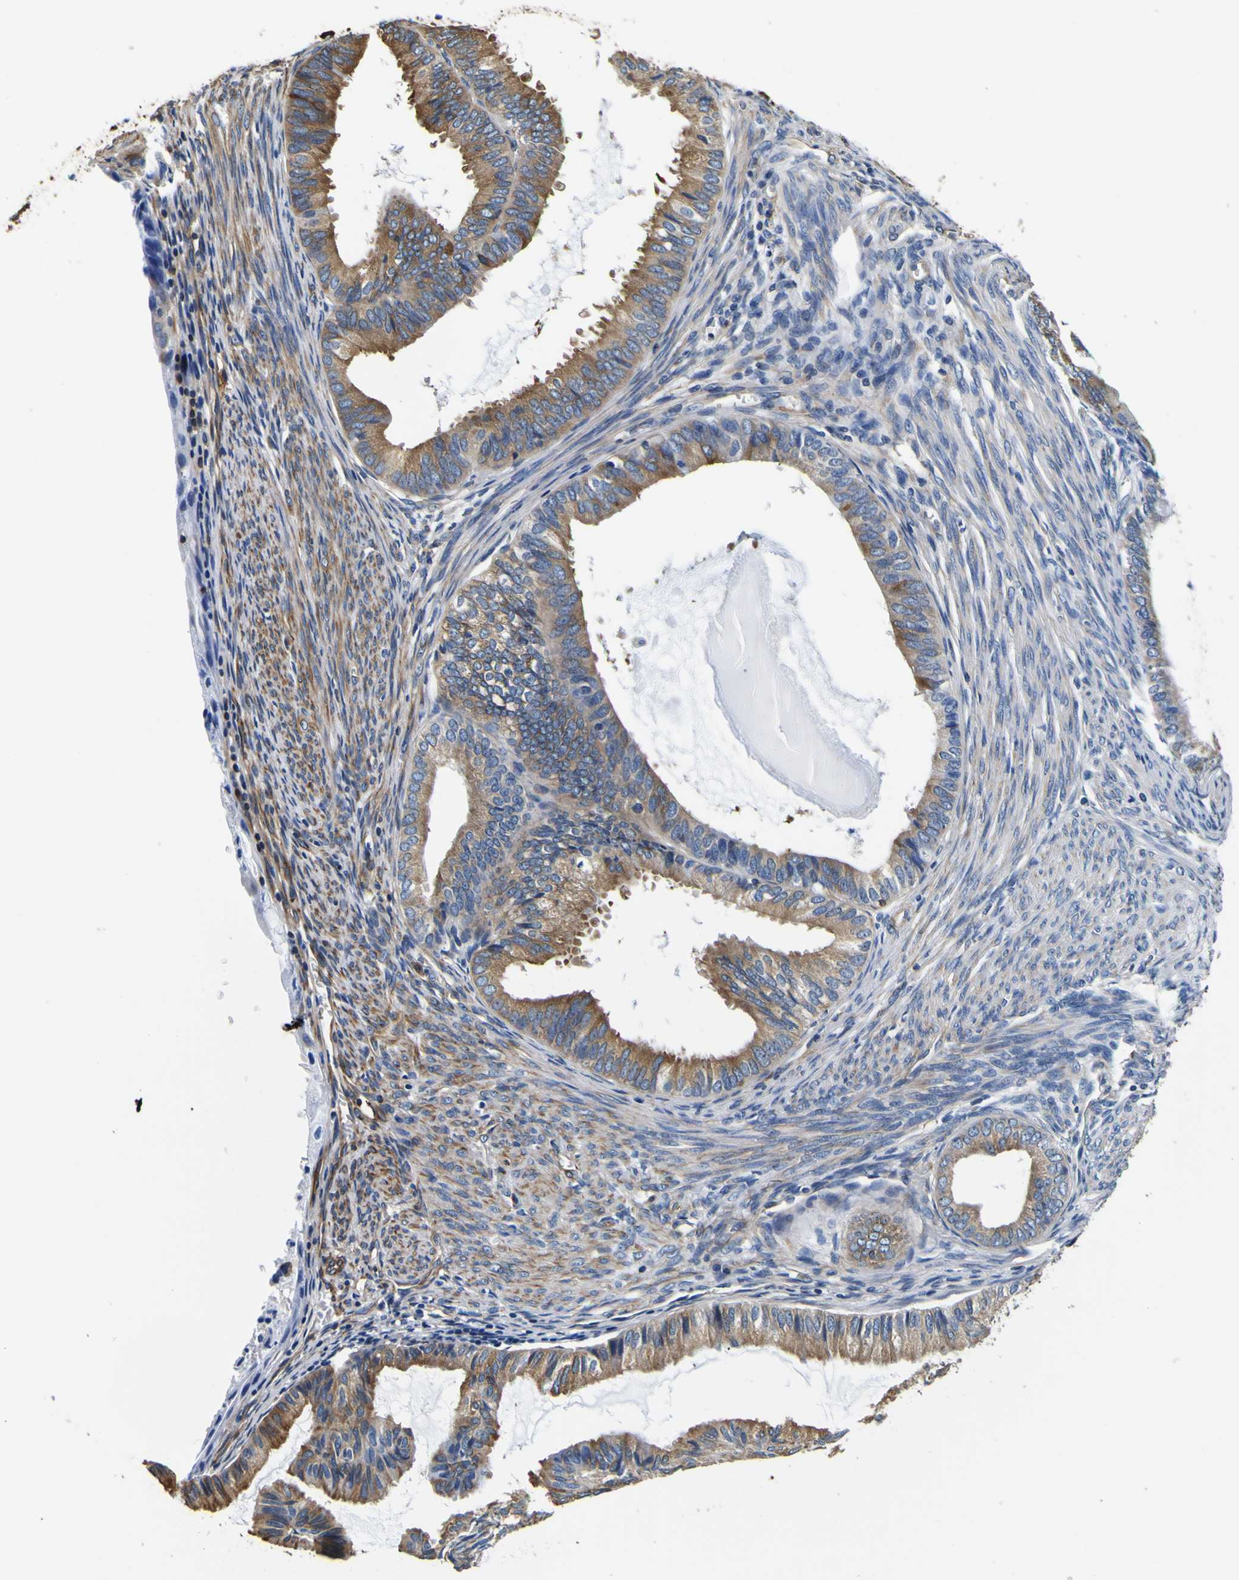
{"staining": {"intensity": "moderate", "quantity": ">75%", "location": "cytoplasmic/membranous"}, "tissue": "endometrial cancer", "cell_type": "Tumor cells", "image_type": "cancer", "snomed": [{"axis": "morphology", "description": "Adenocarcinoma, NOS"}, {"axis": "topography", "description": "Endometrium"}], "caption": "Moderate cytoplasmic/membranous protein expression is seen in approximately >75% of tumor cells in endometrial cancer (adenocarcinoma).", "gene": "TUBA1B", "patient": {"sex": "female", "age": 86}}